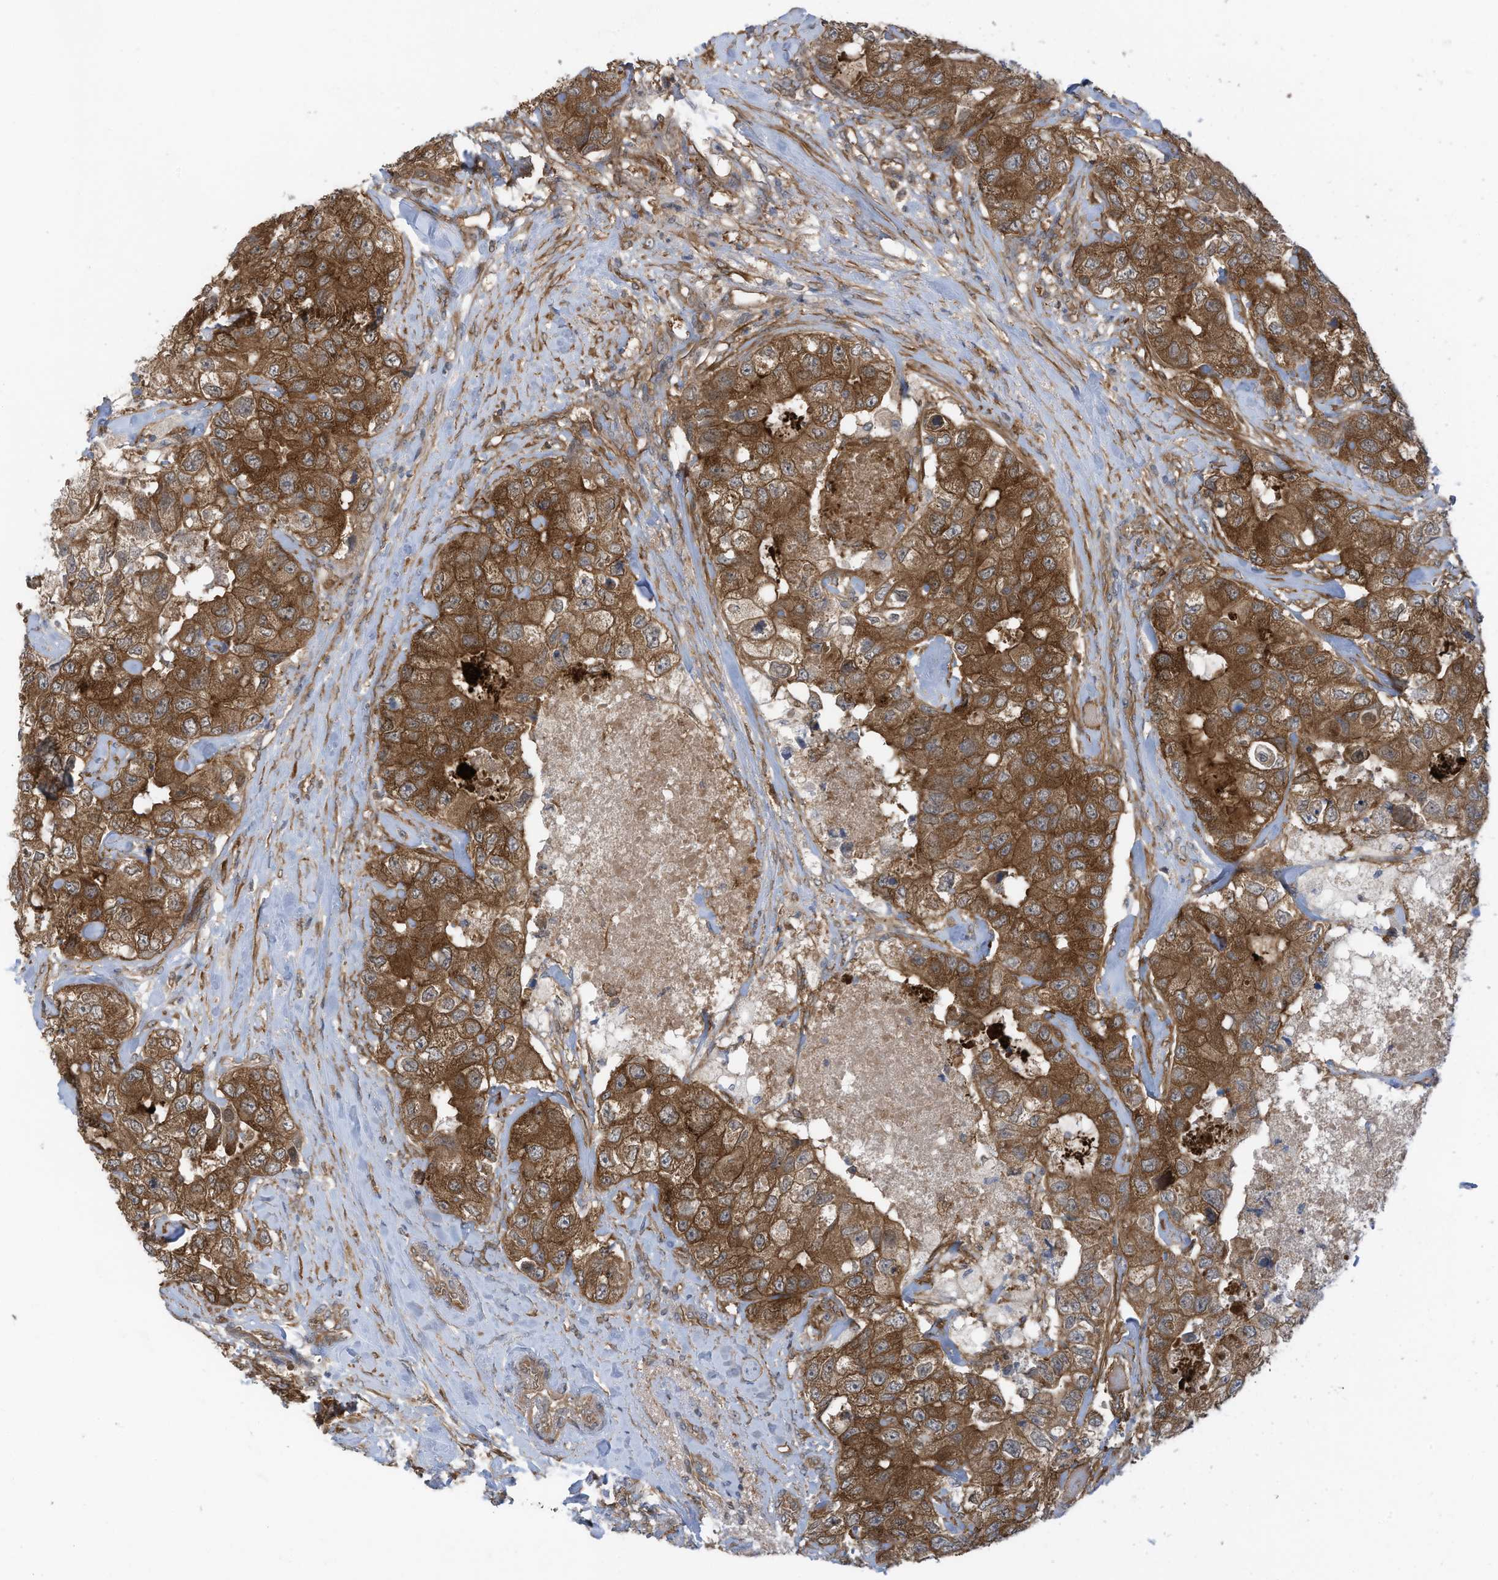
{"staining": {"intensity": "strong", "quantity": ">75%", "location": "cytoplasmic/membranous"}, "tissue": "breast cancer", "cell_type": "Tumor cells", "image_type": "cancer", "snomed": [{"axis": "morphology", "description": "Duct carcinoma"}, {"axis": "topography", "description": "Breast"}], "caption": "Immunohistochemical staining of human breast cancer (infiltrating ductal carcinoma) shows high levels of strong cytoplasmic/membranous protein positivity in approximately >75% of tumor cells. (DAB IHC, brown staining for protein, blue staining for nuclei).", "gene": "REPS1", "patient": {"sex": "female", "age": 62}}